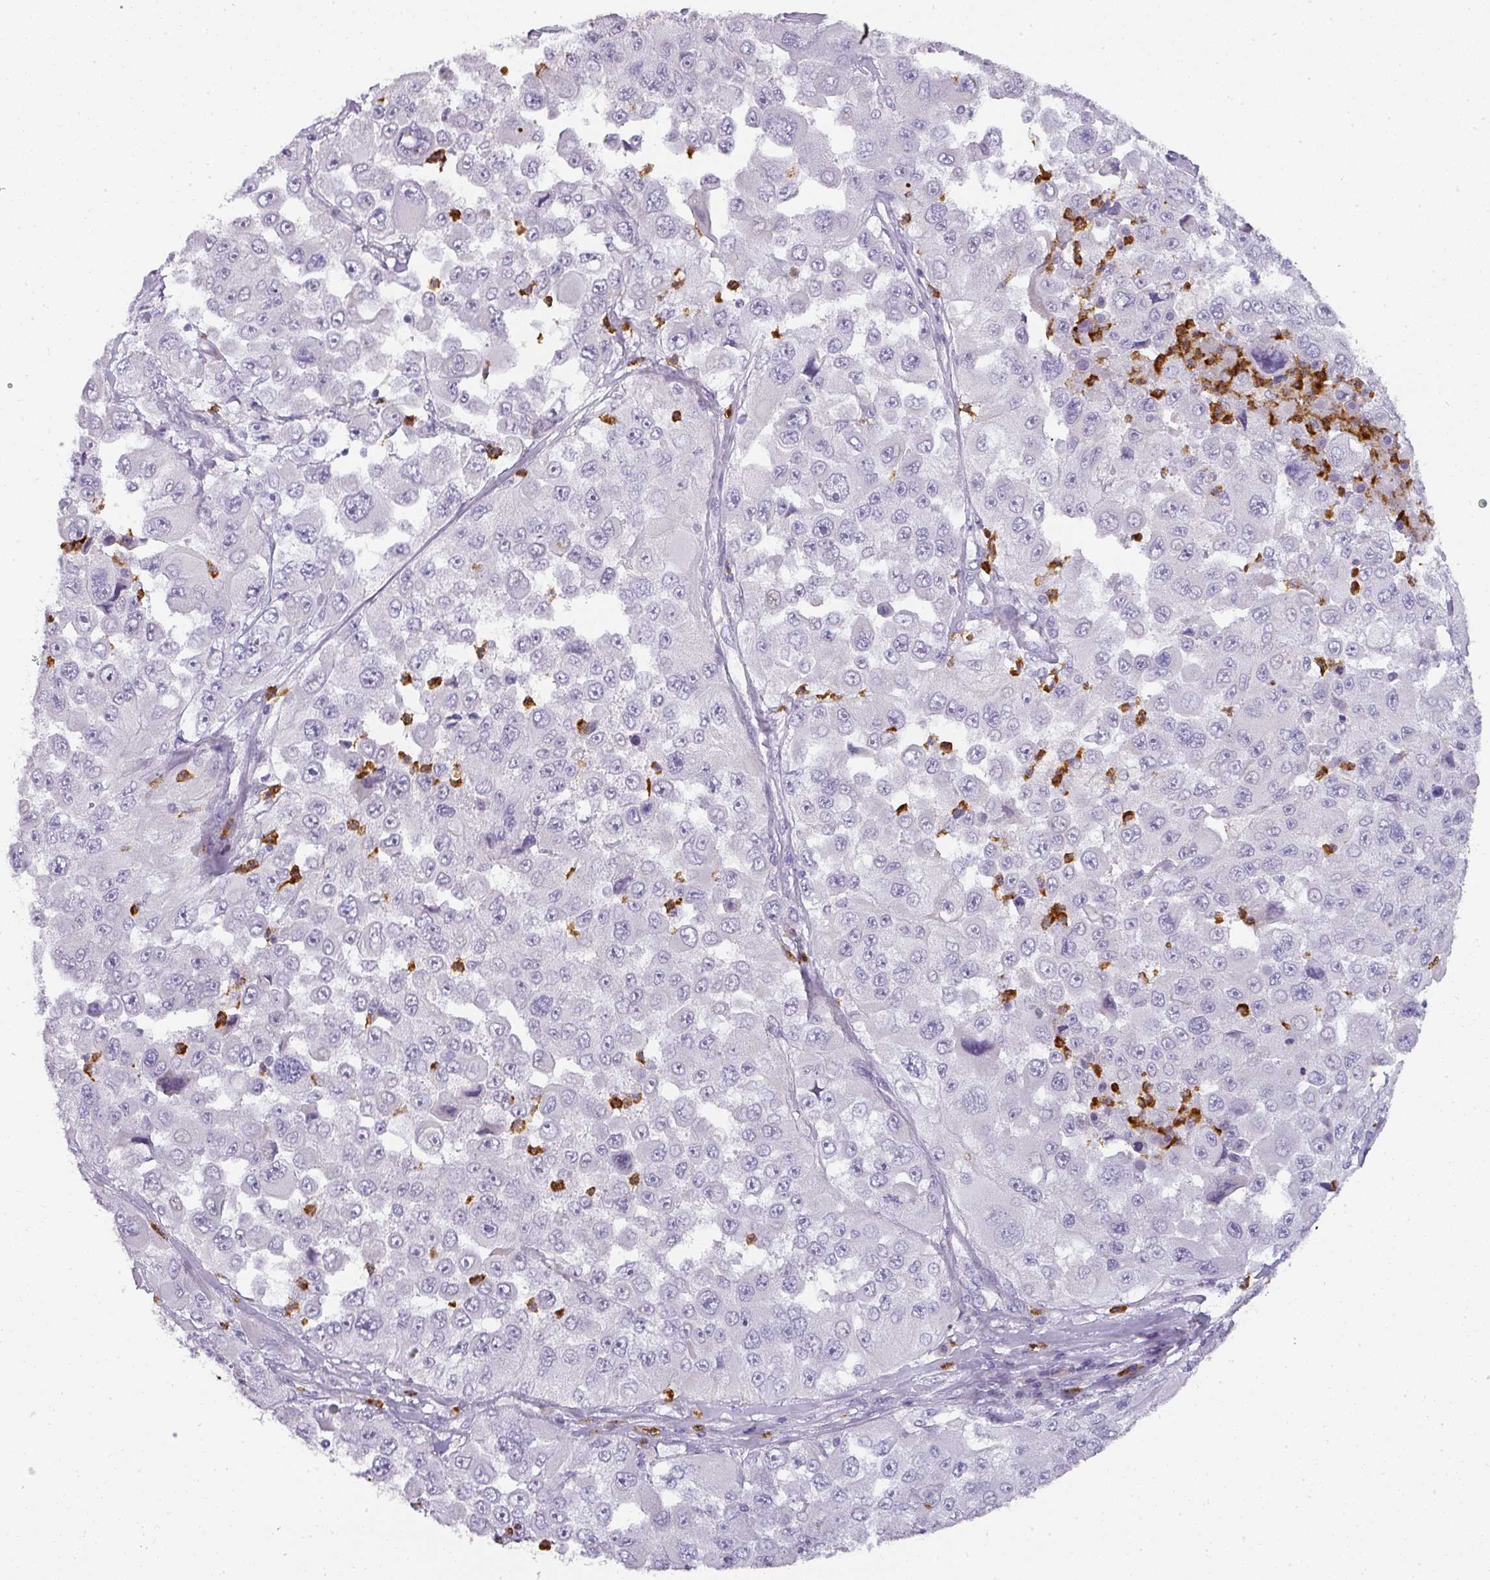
{"staining": {"intensity": "negative", "quantity": "none", "location": "none"}, "tissue": "melanoma", "cell_type": "Tumor cells", "image_type": "cancer", "snomed": [{"axis": "morphology", "description": "Malignant melanoma, Metastatic site"}, {"axis": "topography", "description": "Lymph node"}], "caption": "High power microscopy photomicrograph of an immunohistochemistry image of melanoma, revealing no significant positivity in tumor cells. (Brightfield microscopy of DAB (3,3'-diaminobenzidine) immunohistochemistry at high magnification).", "gene": "CAMP", "patient": {"sex": "male", "age": 62}}